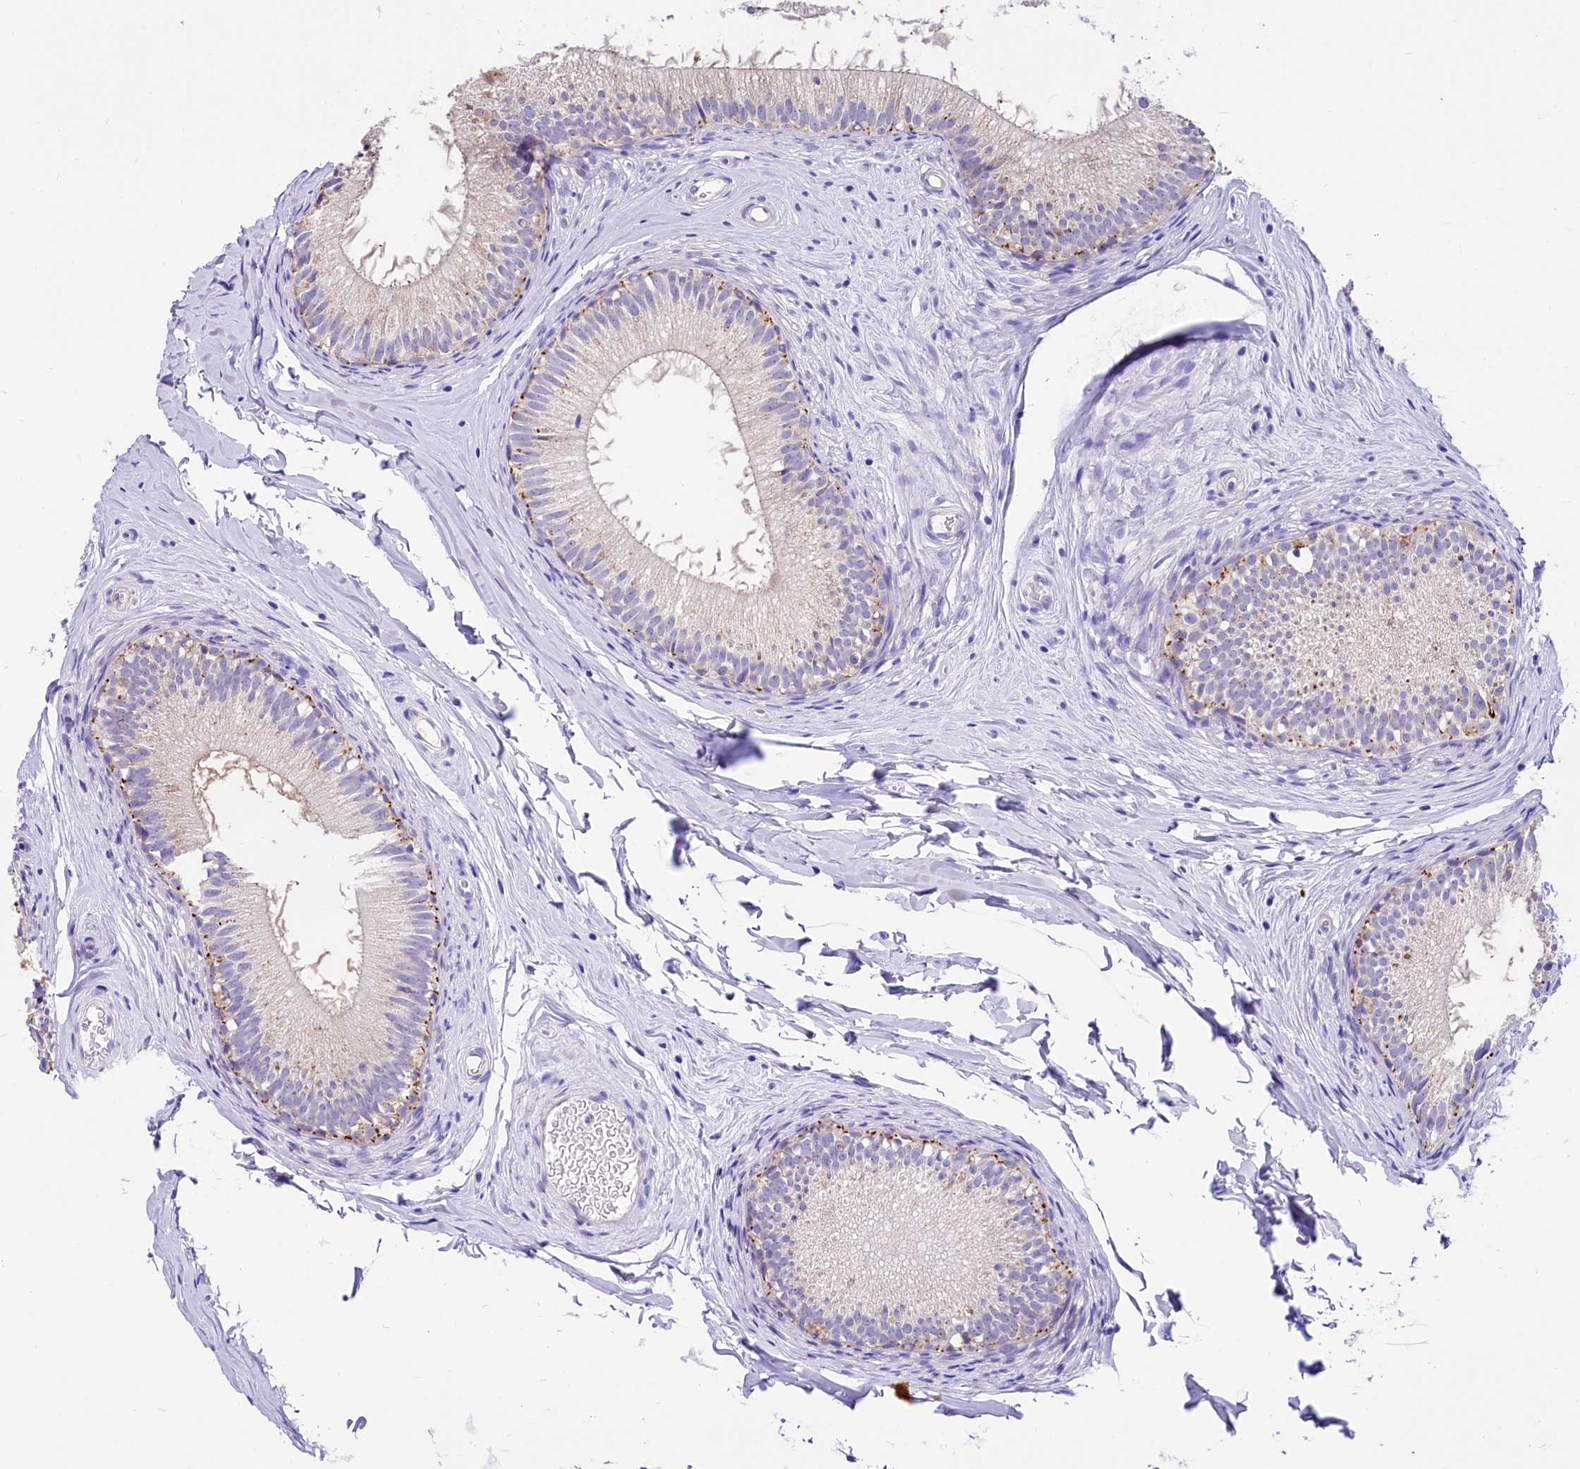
{"staining": {"intensity": "moderate", "quantity": "<25%", "location": "cytoplasmic/membranous"}, "tissue": "epididymis", "cell_type": "Glandular cells", "image_type": "normal", "snomed": [{"axis": "morphology", "description": "Normal tissue, NOS"}, {"axis": "topography", "description": "Epididymis"}], "caption": "Immunohistochemical staining of unremarkable human epididymis shows low levels of moderate cytoplasmic/membranous expression in approximately <25% of glandular cells.", "gene": "ABHD5", "patient": {"sex": "male", "age": 34}}